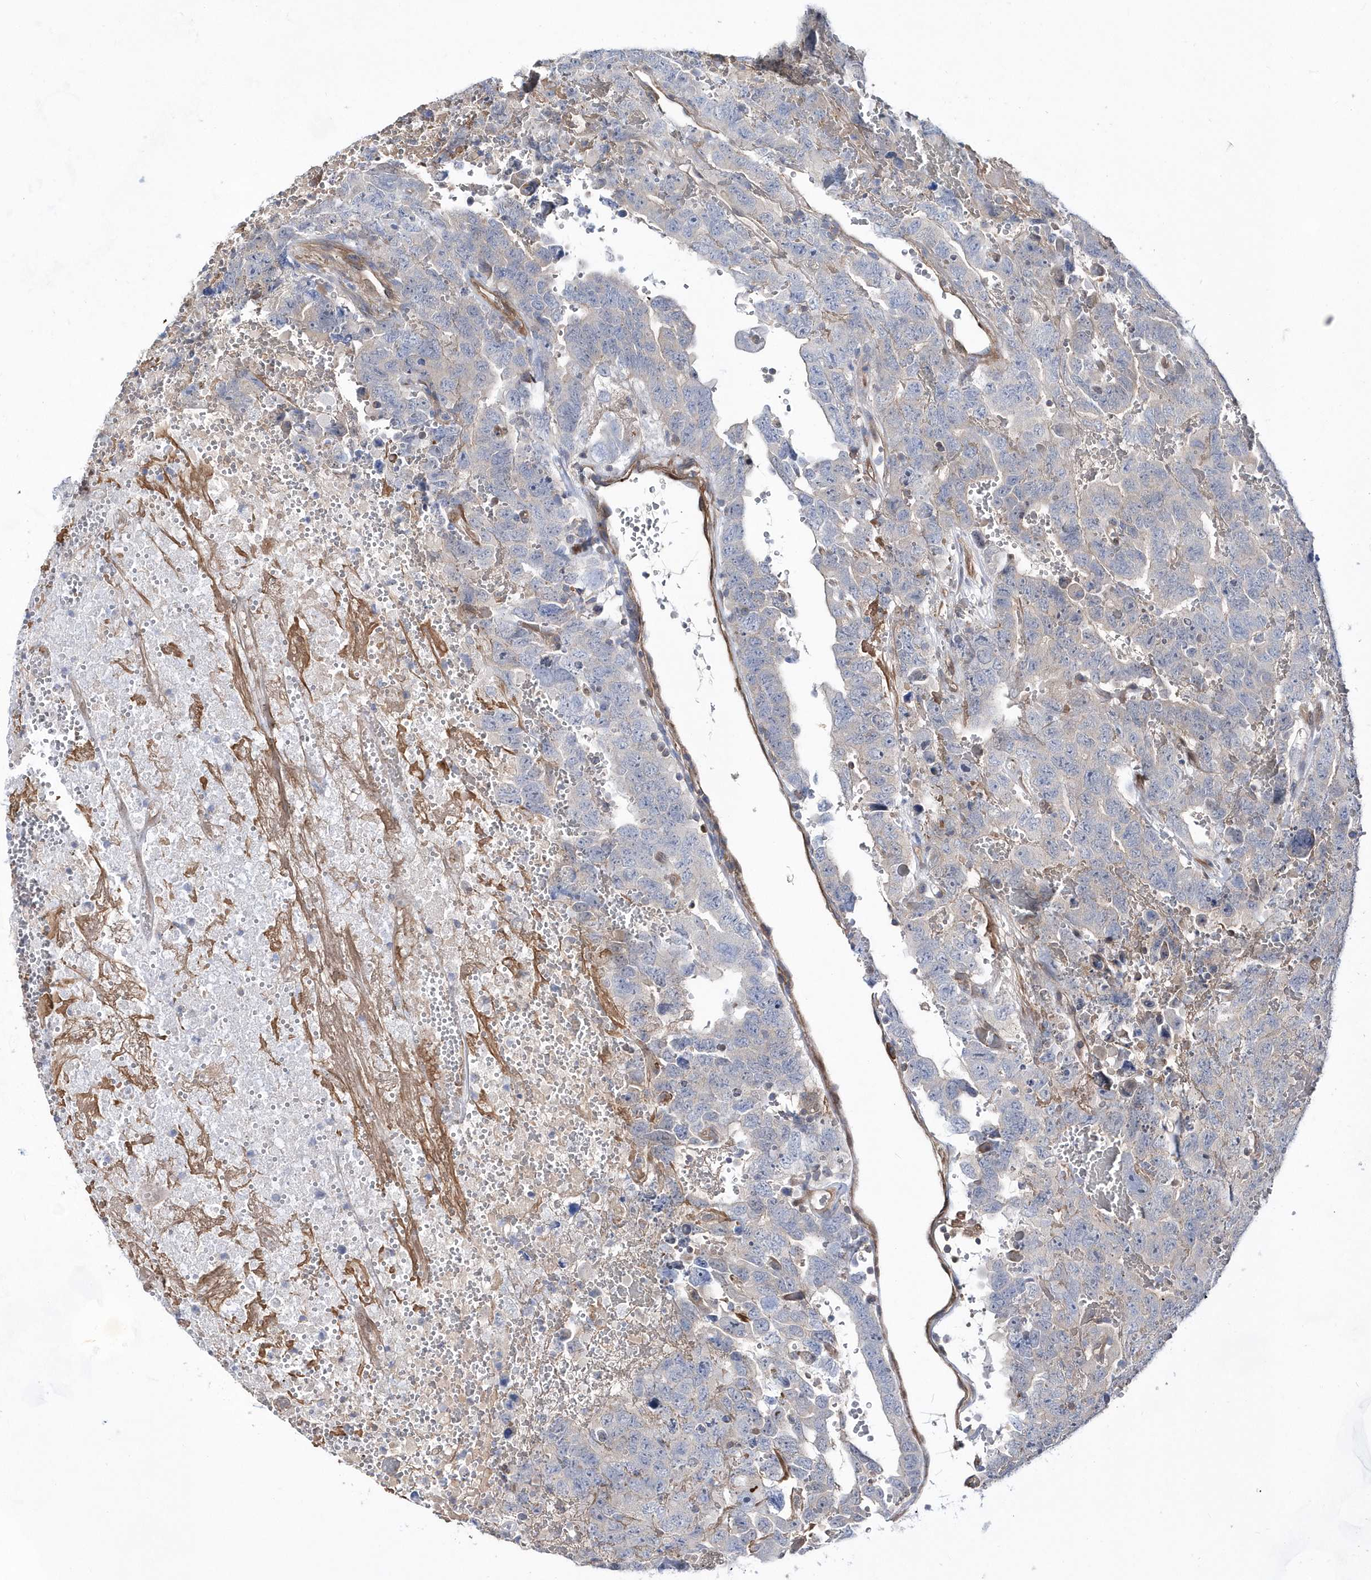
{"staining": {"intensity": "negative", "quantity": "none", "location": "none"}, "tissue": "testis cancer", "cell_type": "Tumor cells", "image_type": "cancer", "snomed": [{"axis": "morphology", "description": "Carcinoma, Embryonal, NOS"}, {"axis": "topography", "description": "Testis"}], "caption": "IHC of testis embryonal carcinoma displays no expression in tumor cells.", "gene": "BDH2", "patient": {"sex": "male", "age": 45}}